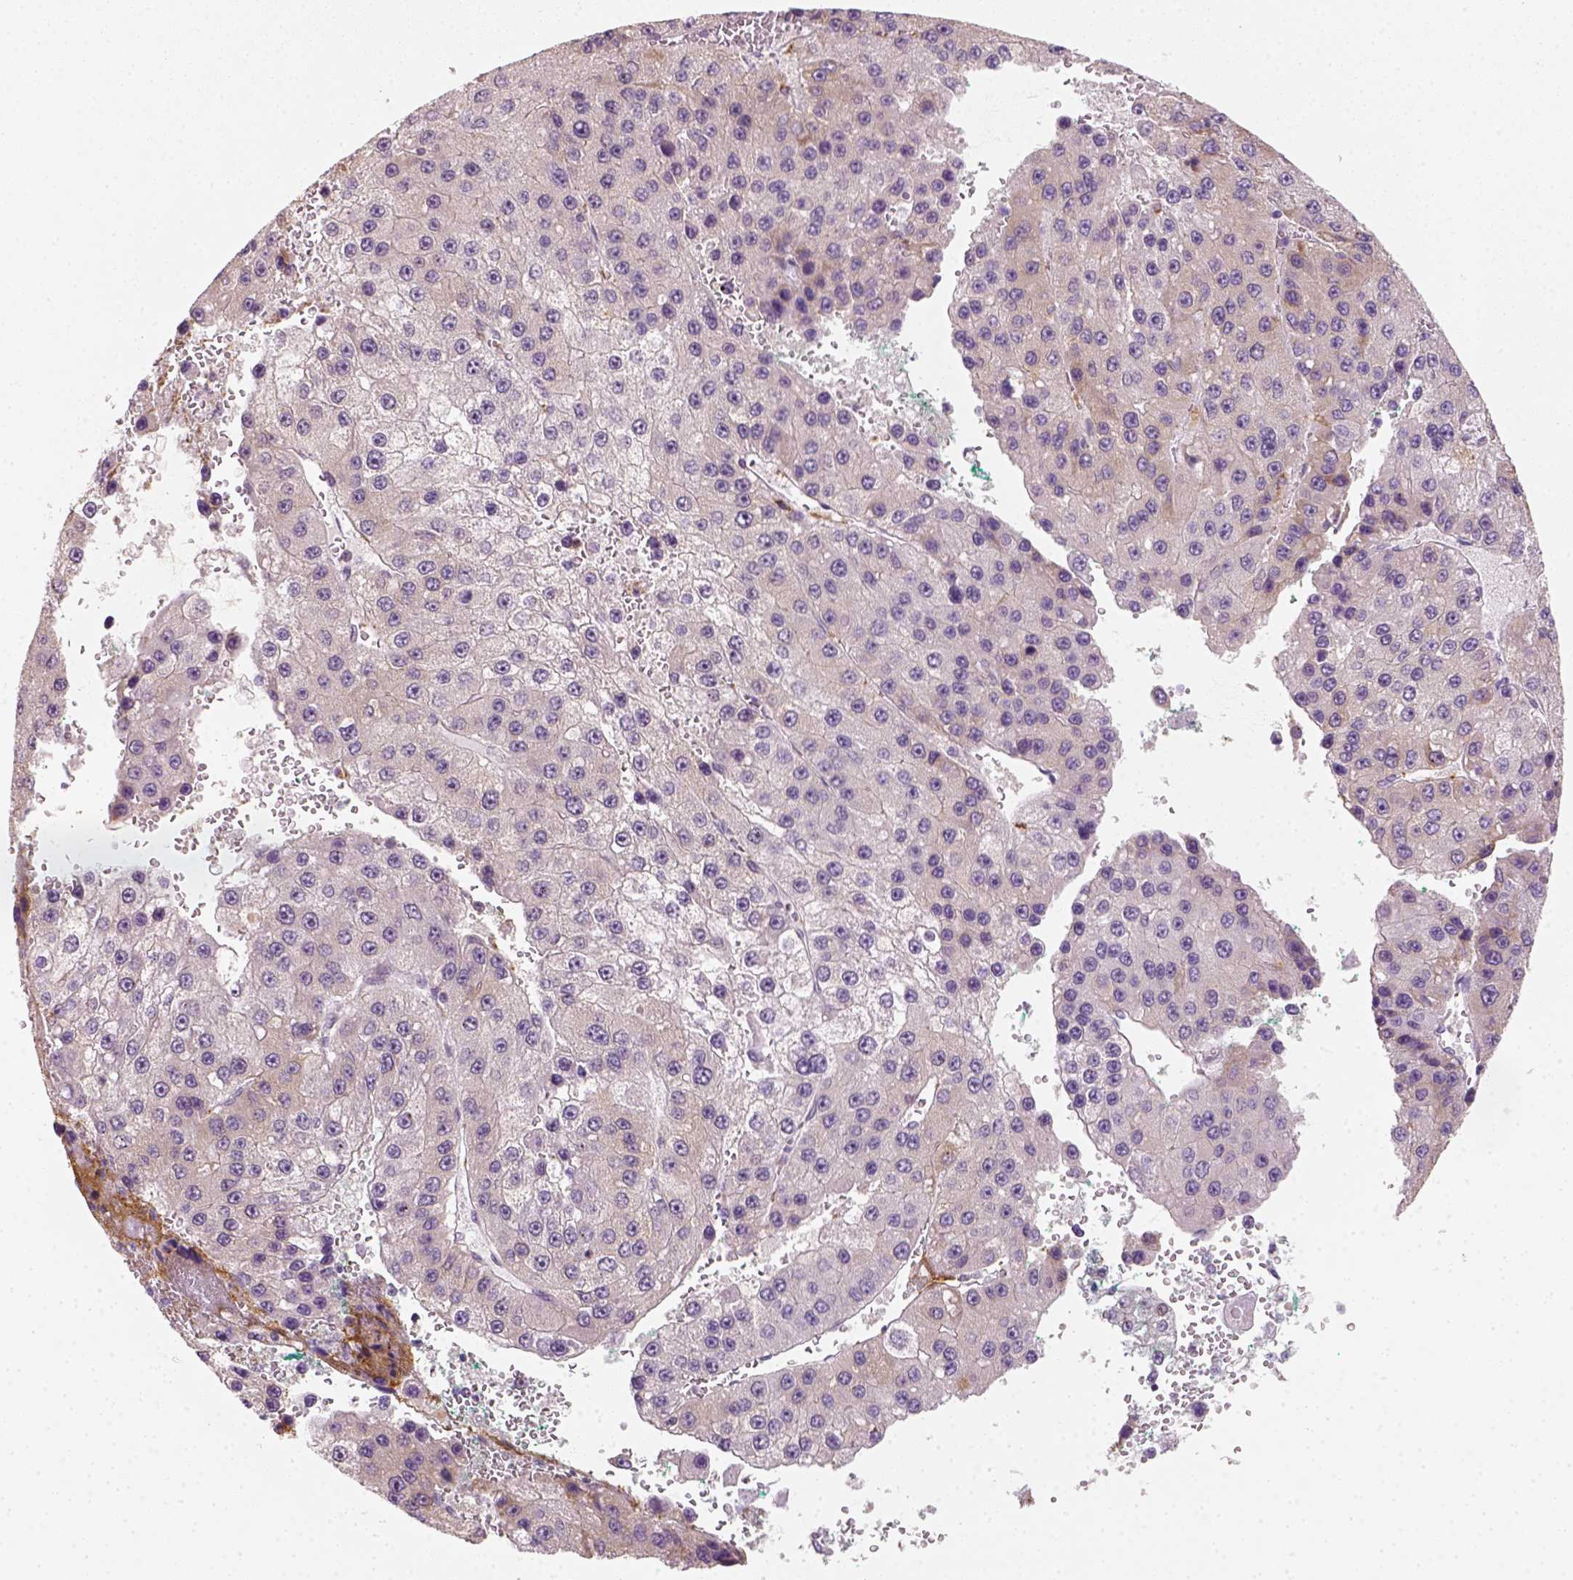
{"staining": {"intensity": "negative", "quantity": "none", "location": "none"}, "tissue": "liver cancer", "cell_type": "Tumor cells", "image_type": "cancer", "snomed": [{"axis": "morphology", "description": "Carcinoma, Hepatocellular, NOS"}, {"axis": "topography", "description": "Liver"}], "caption": "A histopathology image of liver cancer stained for a protein displays no brown staining in tumor cells.", "gene": "FAM163B", "patient": {"sex": "female", "age": 73}}